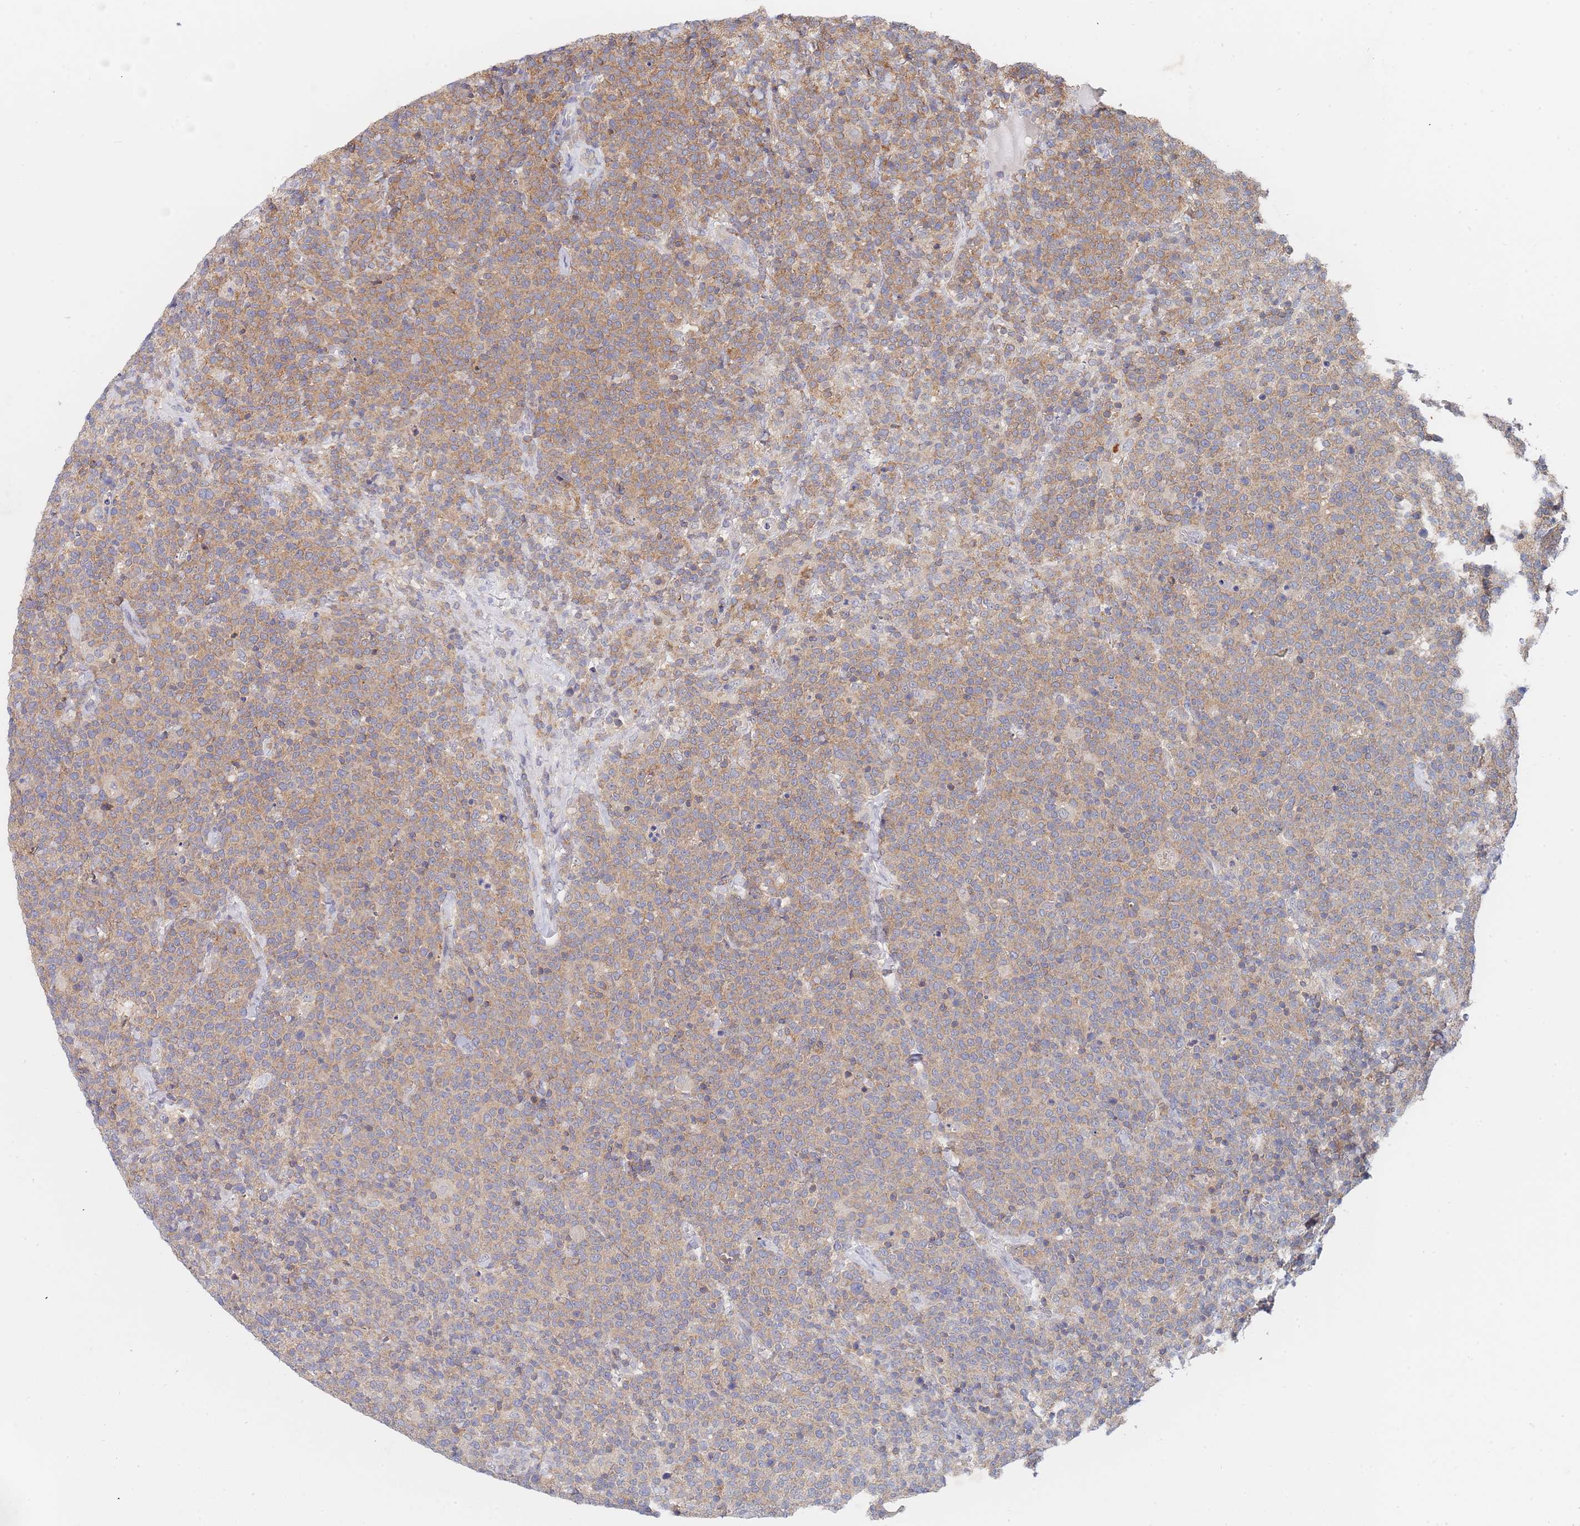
{"staining": {"intensity": "moderate", "quantity": ">75%", "location": "cytoplasmic/membranous"}, "tissue": "lymphoma", "cell_type": "Tumor cells", "image_type": "cancer", "snomed": [{"axis": "morphology", "description": "Malignant lymphoma, non-Hodgkin's type, High grade"}, {"axis": "topography", "description": "Lymph node"}], "caption": "This is an image of IHC staining of malignant lymphoma, non-Hodgkin's type (high-grade), which shows moderate staining in the cytoplasmic/membranous of tumor cells.", "gene": "PPP6C", "patient": {"sex": "male", "age": 61}}